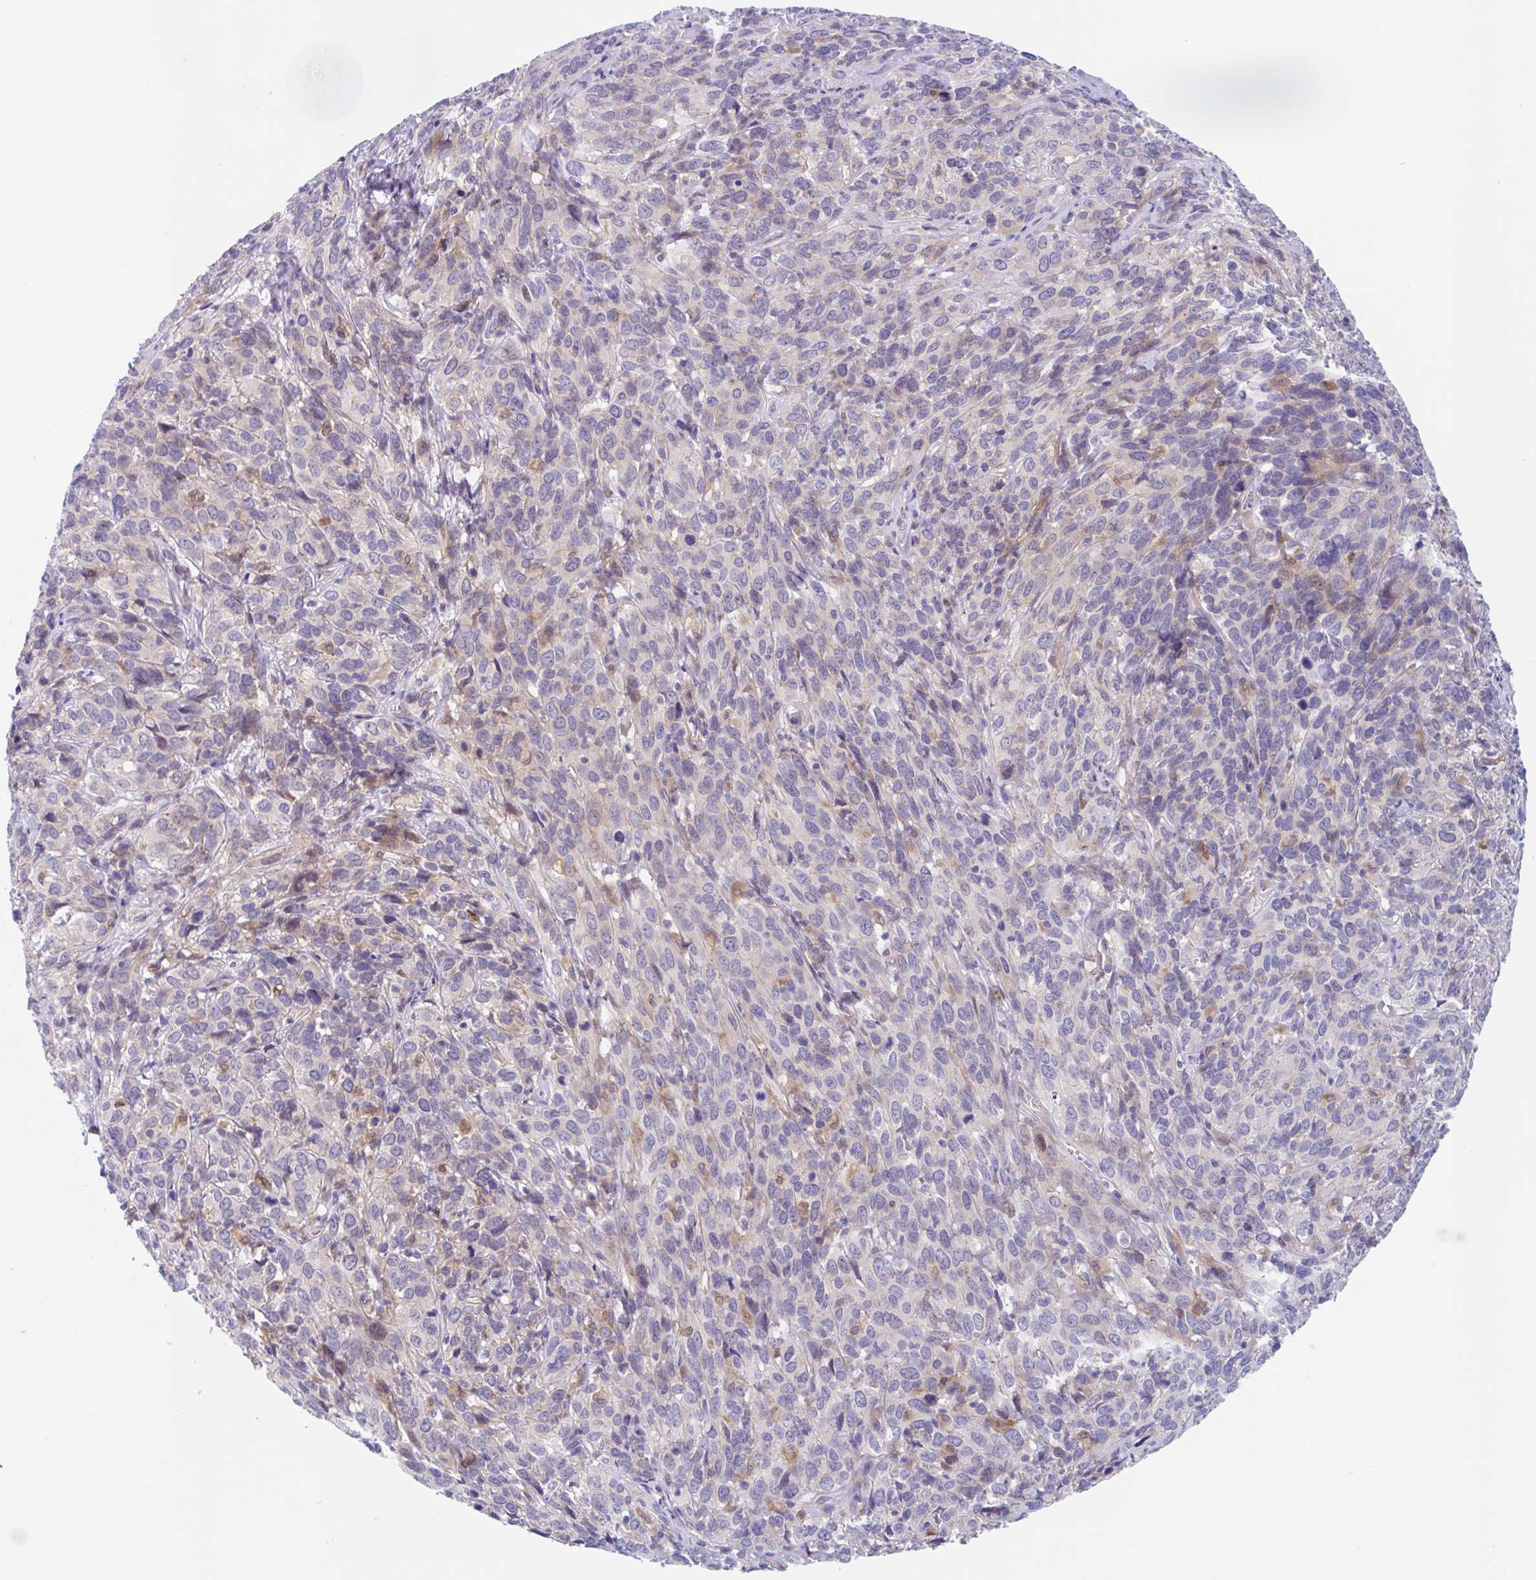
{"staining": {"intensity": "weak", "quantity": "<25%", "location": "cytoplasmic/membranous"}, "tissue": "cervical cancer", "cell_type": "Tumor cells", "image_type": "cancer", "snomed": [{"axis": "morphology", "description": "Squamous cell carcinoma, NOS"}, {"axis": "topography", "description": "Cervix"}], "caption": "Protein analysis of cervical cancer (squamous cell carcinoma) demonstrates no significant expression in tumor cells.", "gene": "TMEM86A", "patient": {"sex": "female", "age": 51}}